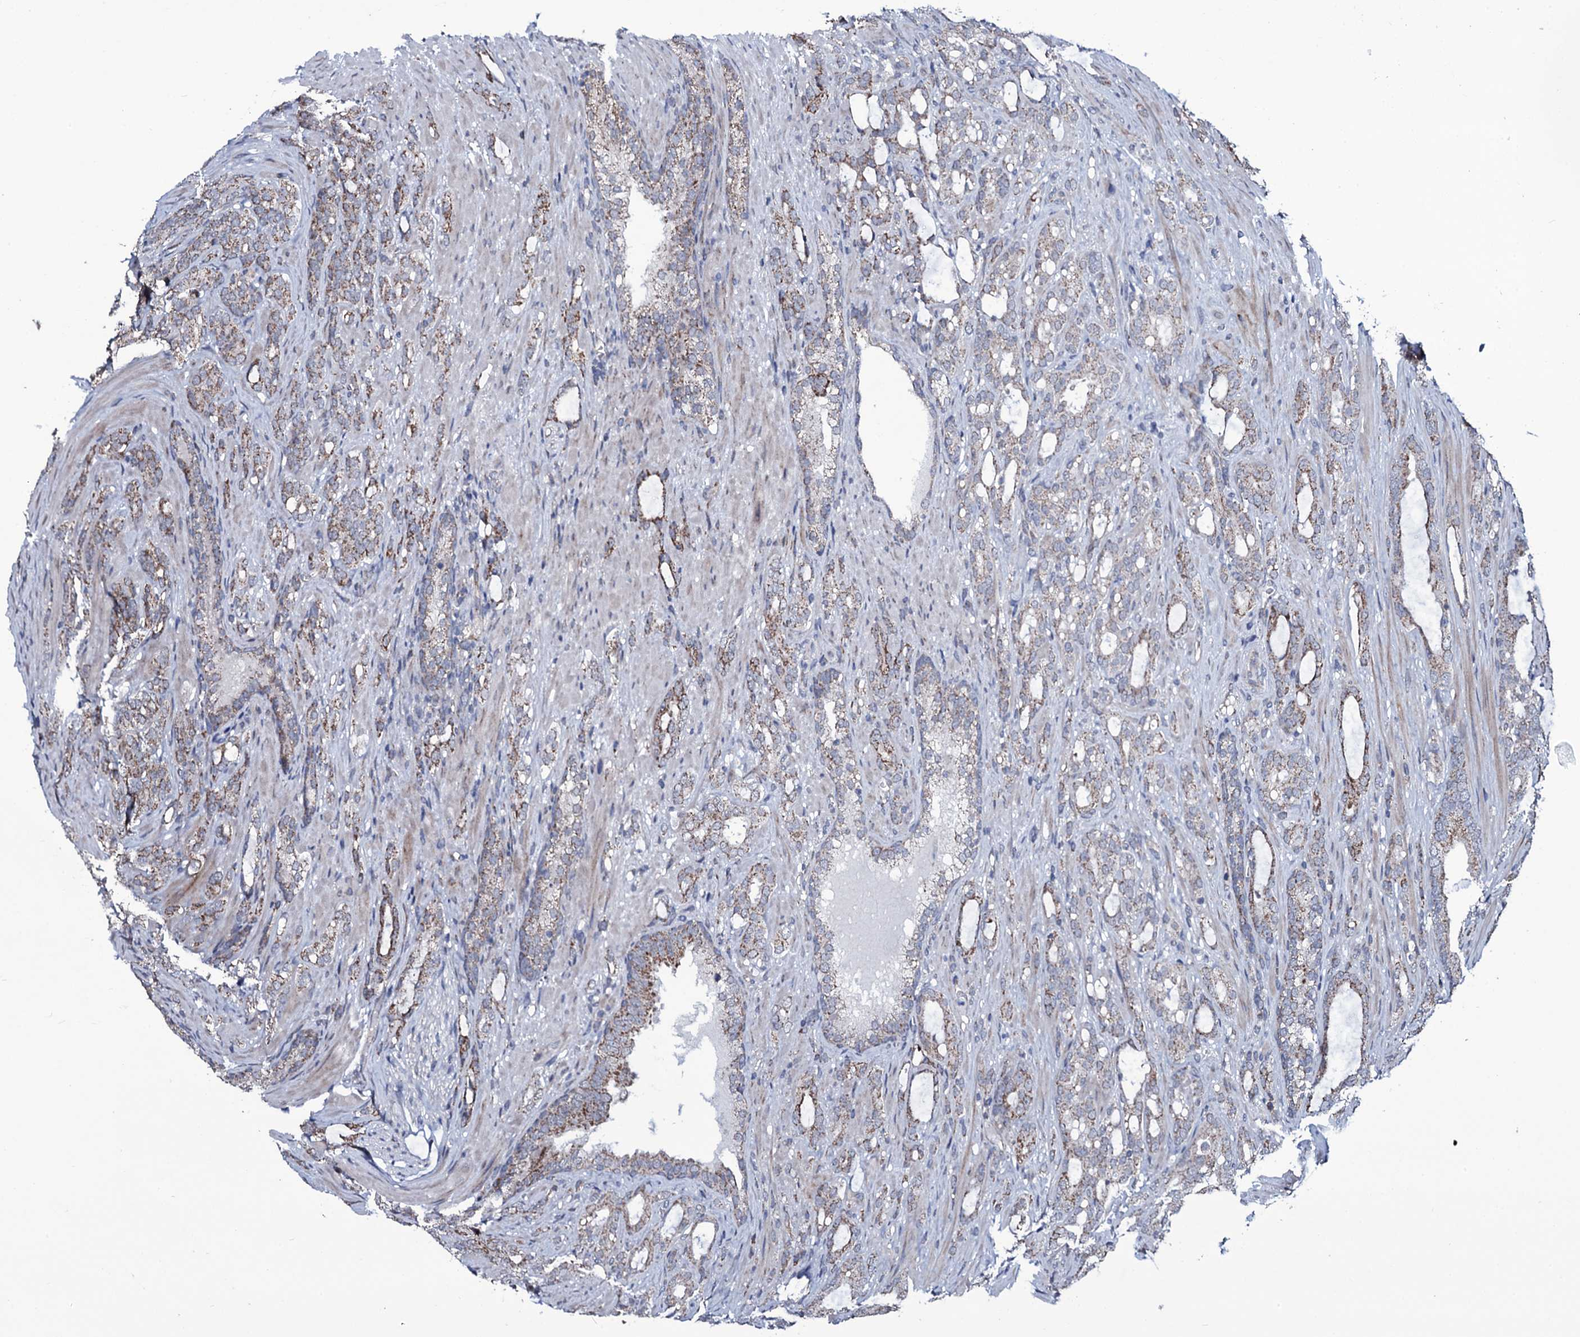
{"staining": {"intensity": "moderate", "quantity": "25%-75%", "location": "cytoplasmic/membranous"}, "tissue": "prostate cancer", "cell_type": "Tumor cells", "image_type": "cancer", "snomed": [{"axis": "morphology", "description": "Adenocarcinoma, High grade"}, {"axis": "topography", "description": "Prostate"}], "caption": "The histopathology image exhibits a brown stain indicating the presence of a protein in the cytoplasmic/membranous of tumor cells in adenocarcinoma (high-grade) (prostate).", "gene": "WIPF3", "patient": {"sex": "male", "age": 72}}